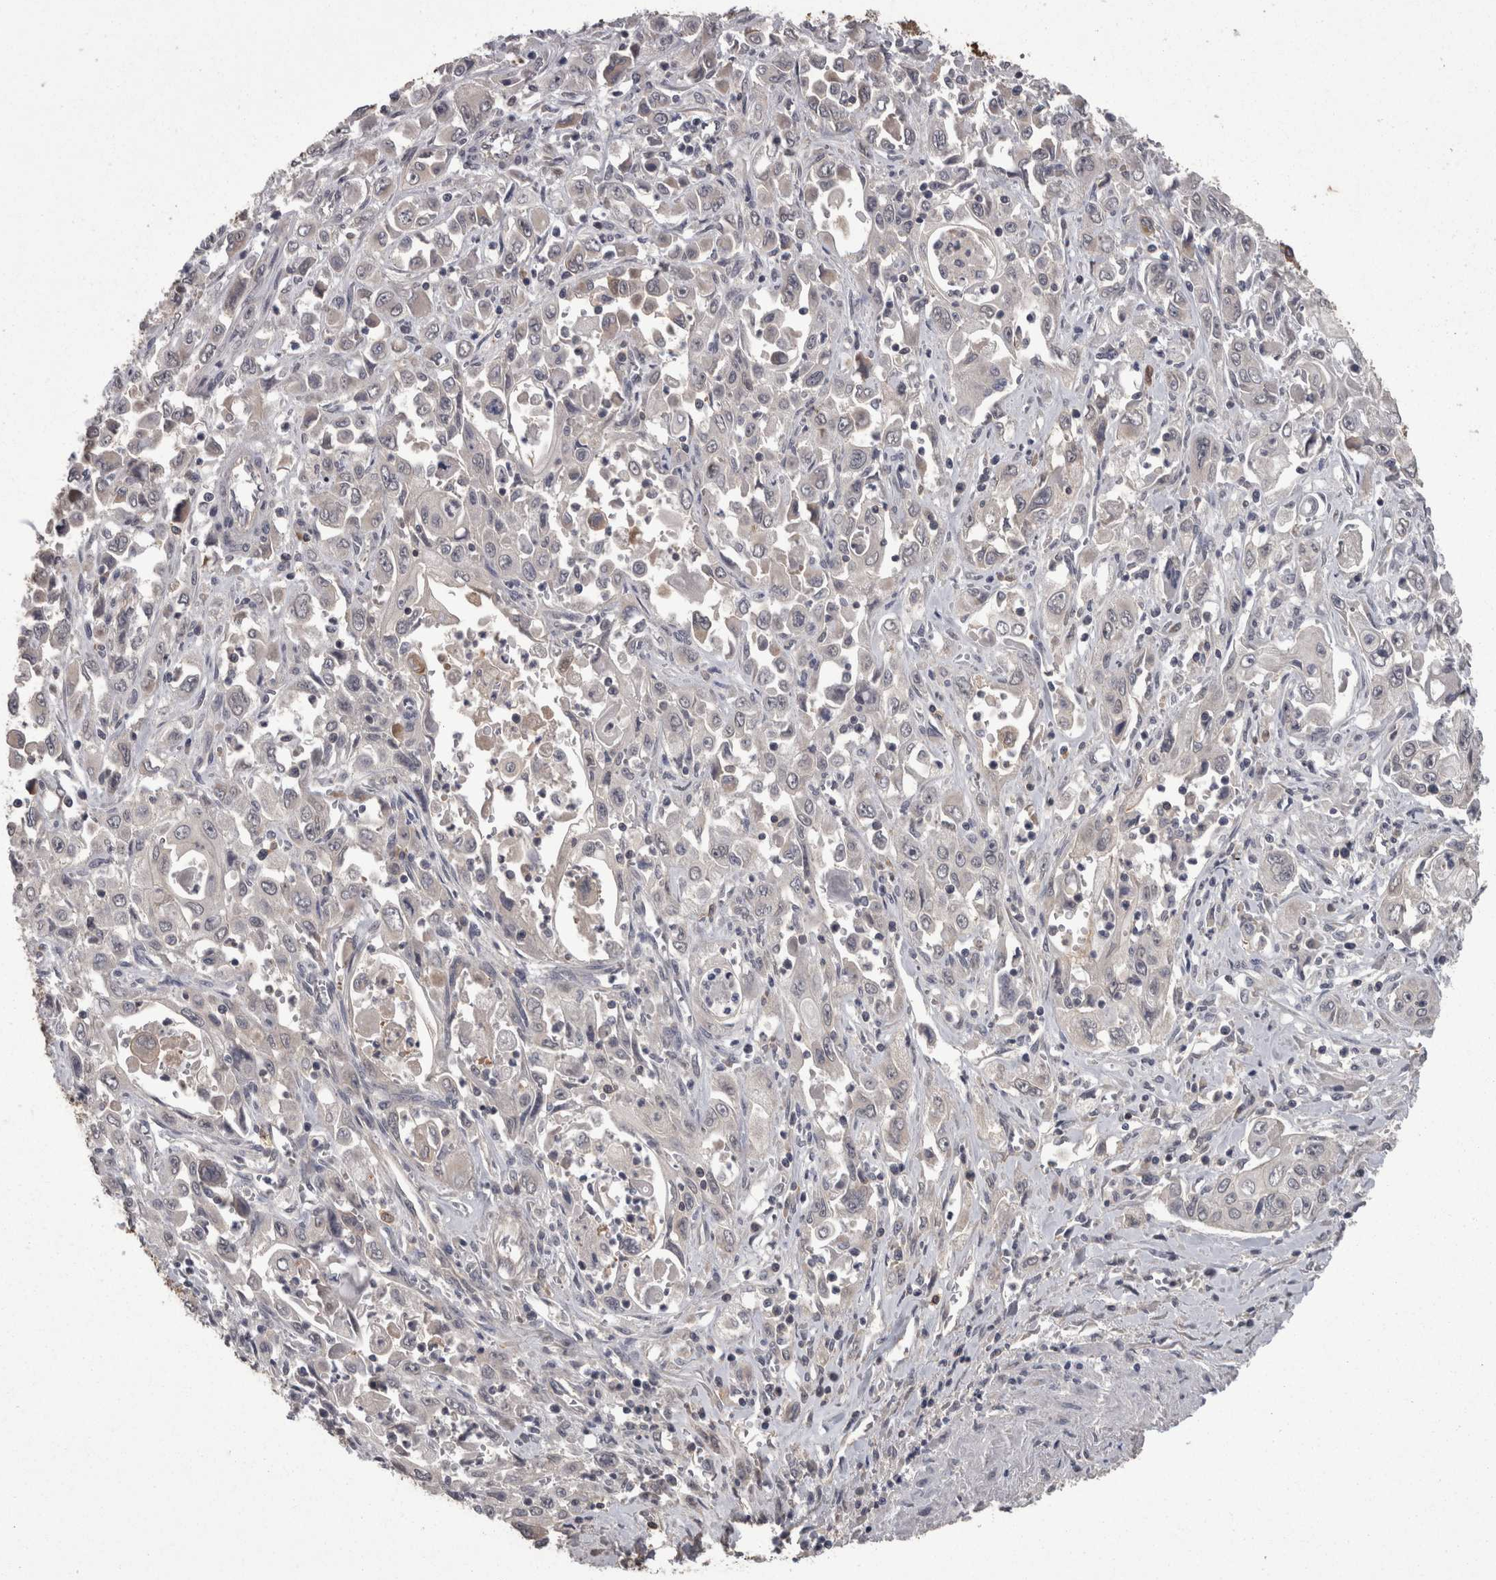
{"staining": {"intensity": "negative", "quantity": "none", "location": "none"}, "tissue": "pancreatic cancer", "cell_type": "Tumor cells", "image_type": "cancer", "snomed": [{"axis": "morphology", "description": "Adenocarcinoma, NOS"}, {"axis": "topography", "description": "Pancreas"}], "caption": "This histopathology image is of pancreatic cancer stained with immunohistochemistry (IHC) to label a protein in brown with the nuclei are counter-stained blue. There is no staining in tumor cells.", "gene": "PON3", "patient": {"sex": "male", "age": 70}}